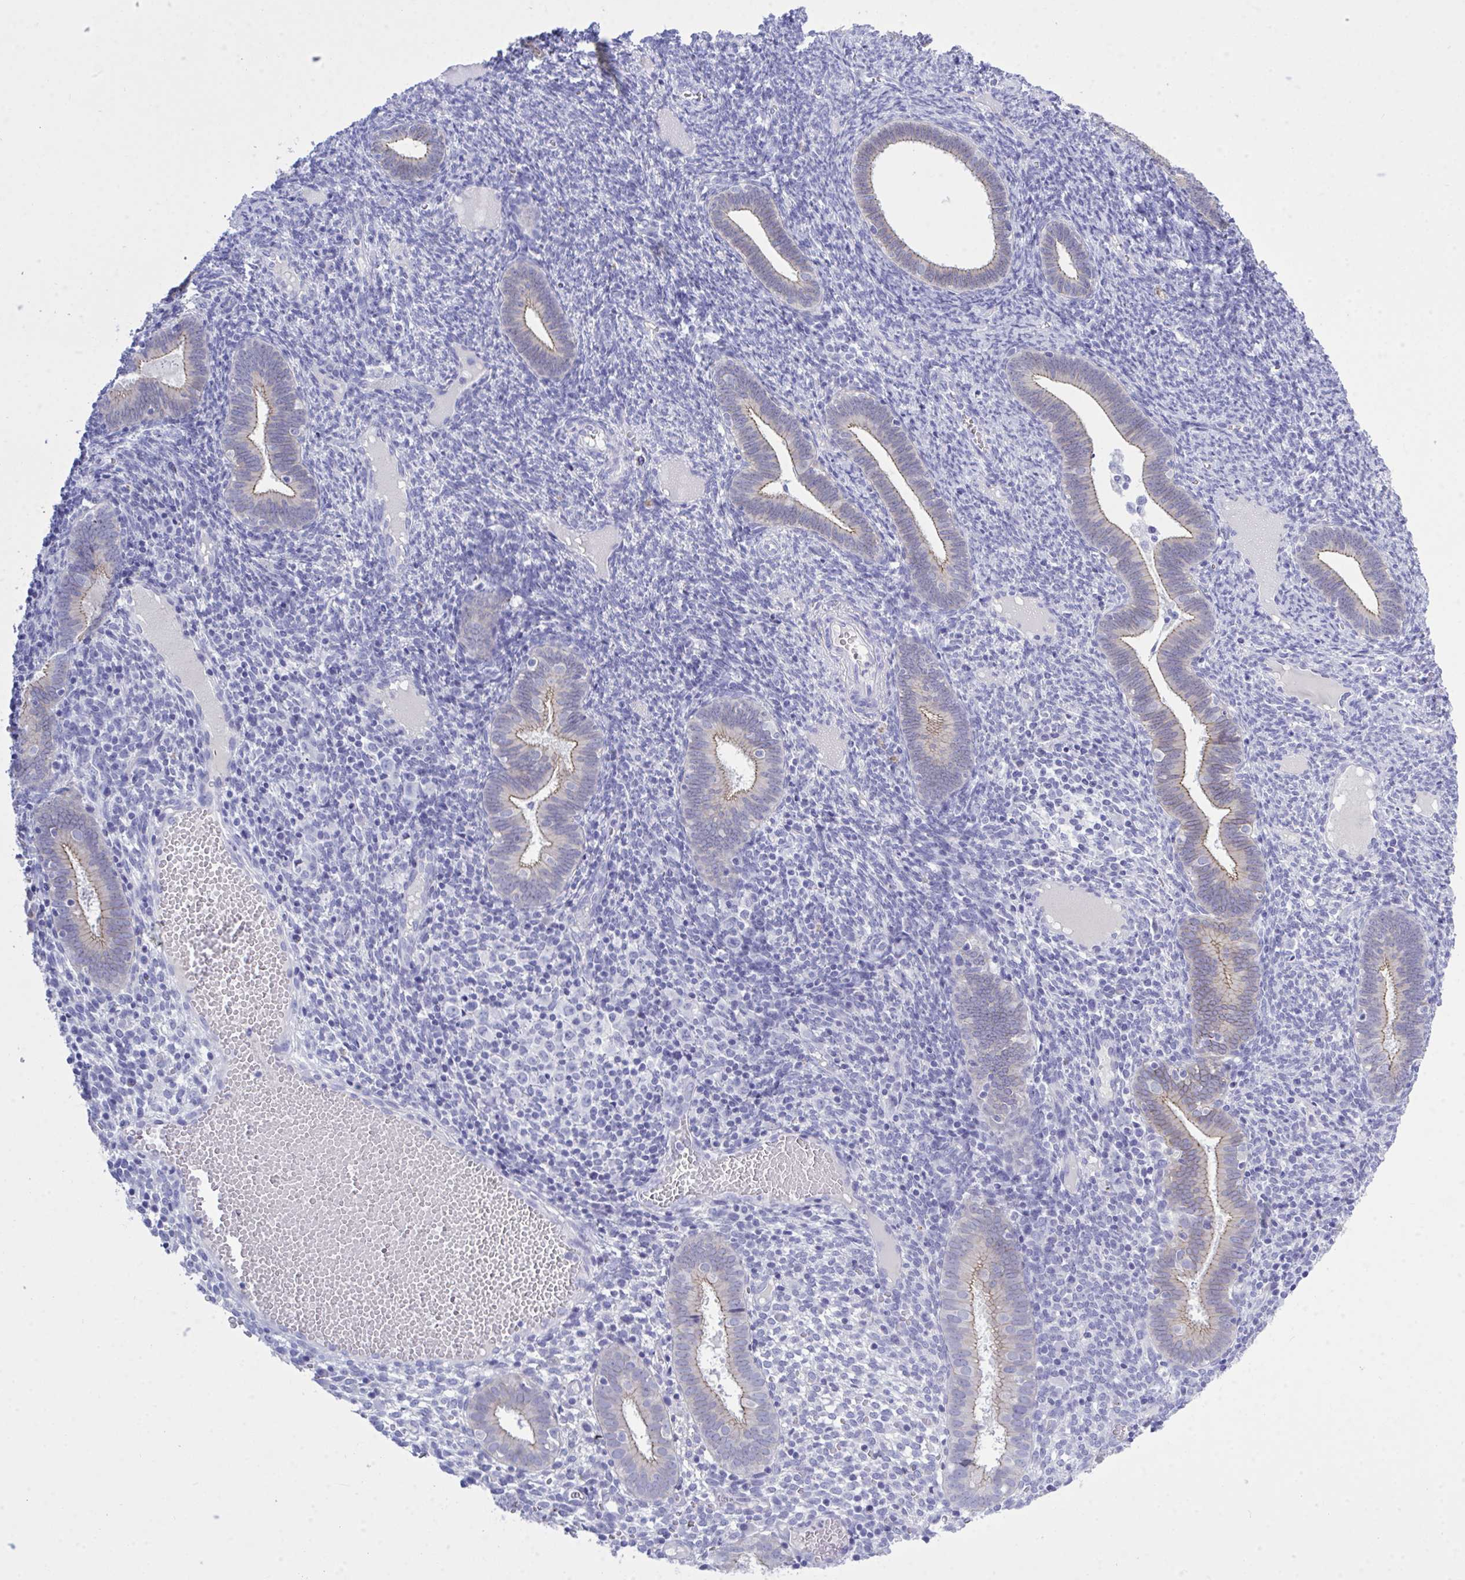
{"staining": {"intensity": "negative", "quantity": "none", "location": "none"}, "tissue": "endometrium", "cell_type": "Cells in endometrial stroma", "image_type": "normal", "snomed": [{"axis": "morphology", "description": "Normal tissue, NOS"}, {"axis": "topography", "description": "Endometrium"}], "caption": "Benign endometrium was stained to show a protein in brown. There is no significant positivity in cells in endometrial stroma.", "gene": "GLB1L2", "patient": {"sex": "female", "age": 41}}